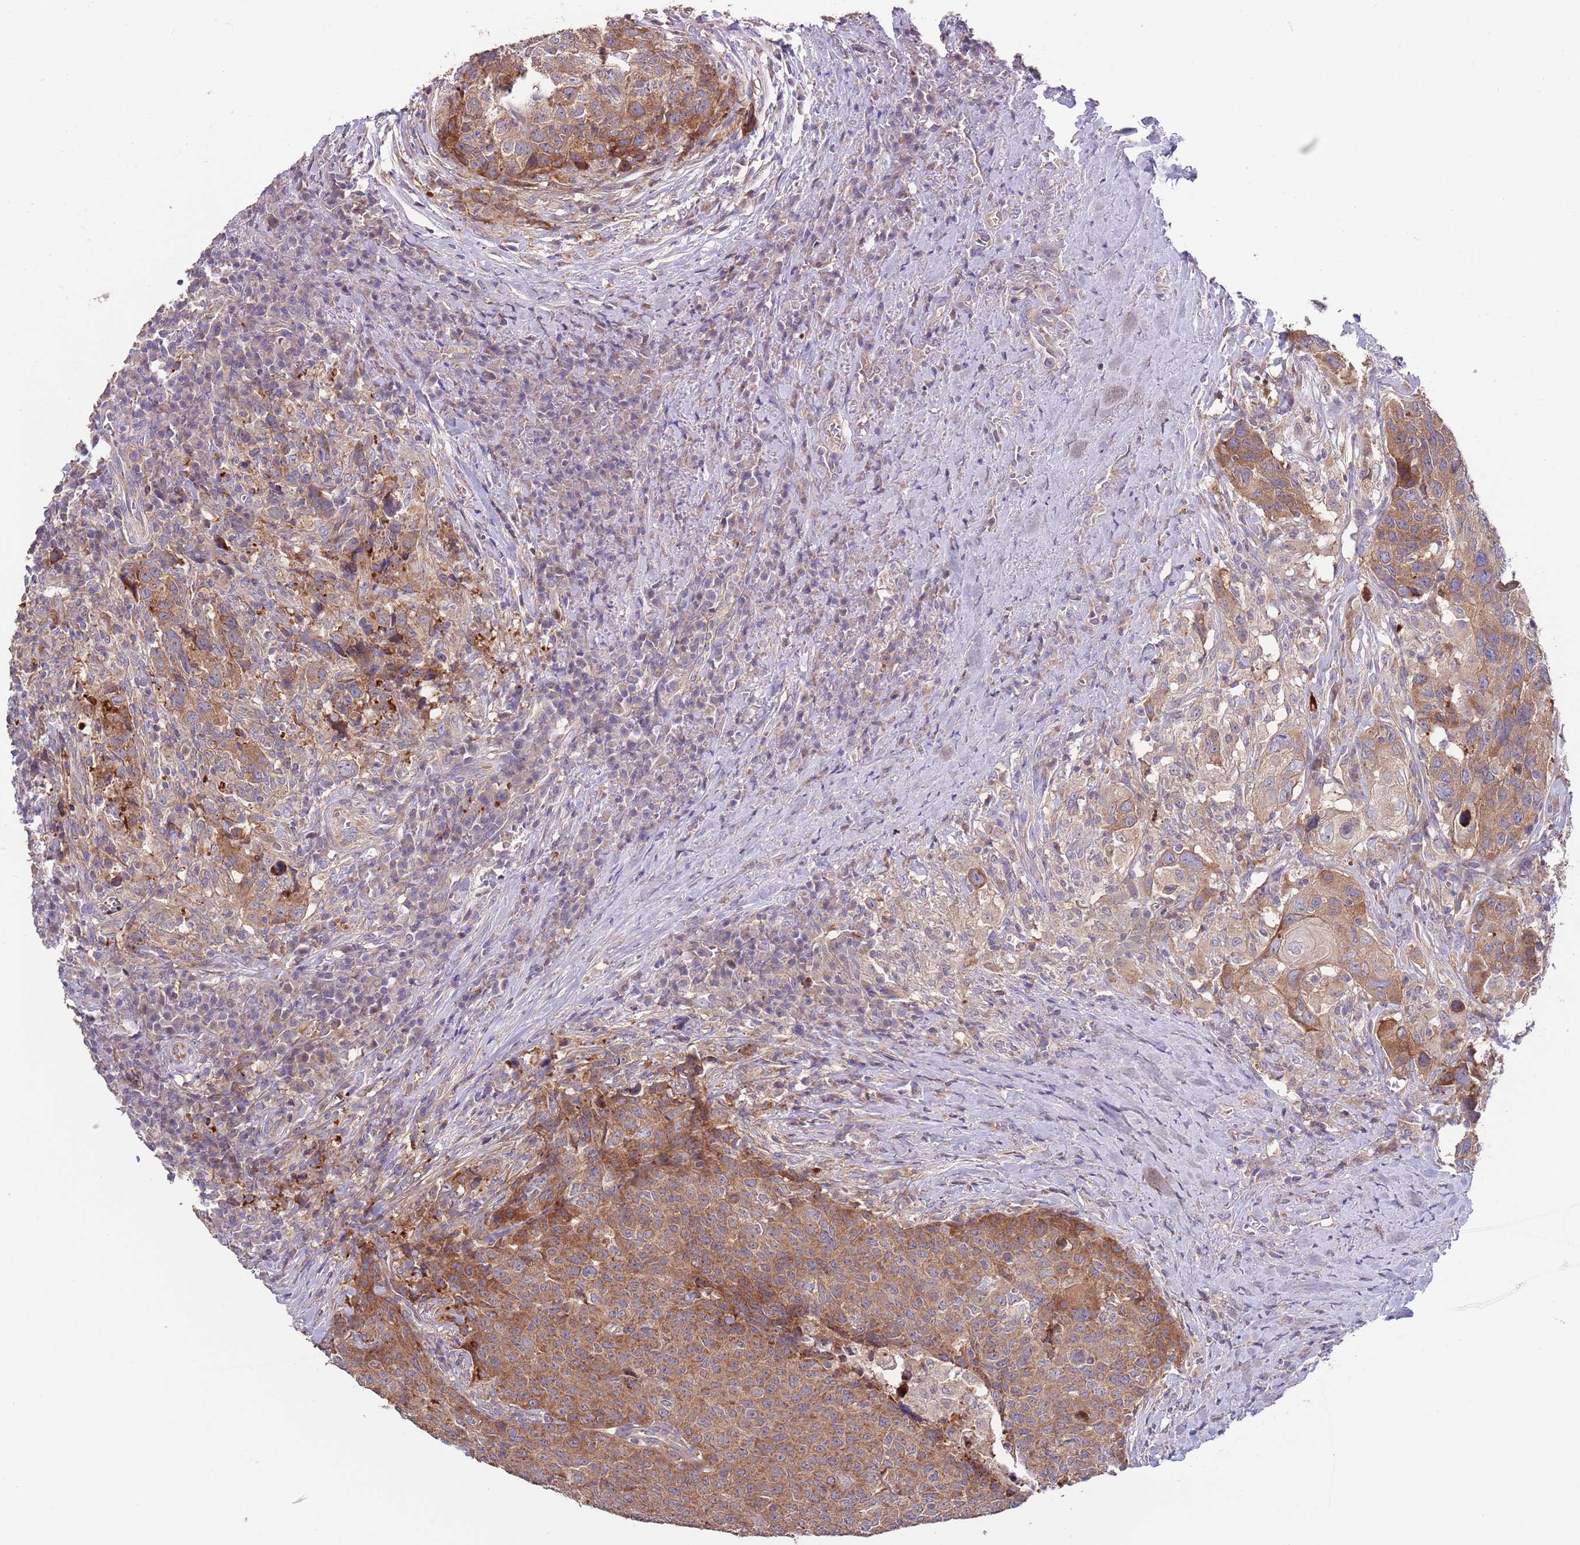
{"staining": {"intensity": "strong", "quantity": "25%-75%", "location": "cytoplasmic/membranous"}, "tissue": "head and neck cancer", "cell_type": "Tumor cells", "image_type": "cancer", "snomed": [{"axis": "morphology", "description": "Squamous cell carcinoma, NOS"}, {"axis": "topography", "description": "Head-Neck"}], "caption": "Immunohistochemistry of human head and neck squamous cell carcinoma displays high levels of strong cytoplasmic/membranous staining in about 25%-75% of tumor cells. The staining is performed using DAB brown chromogen to label protein expression. The nuclei are counter-stained blue using hematoxylin.", "gene": "ABCC10", "patient": {"sex": "male", "age": 66}}